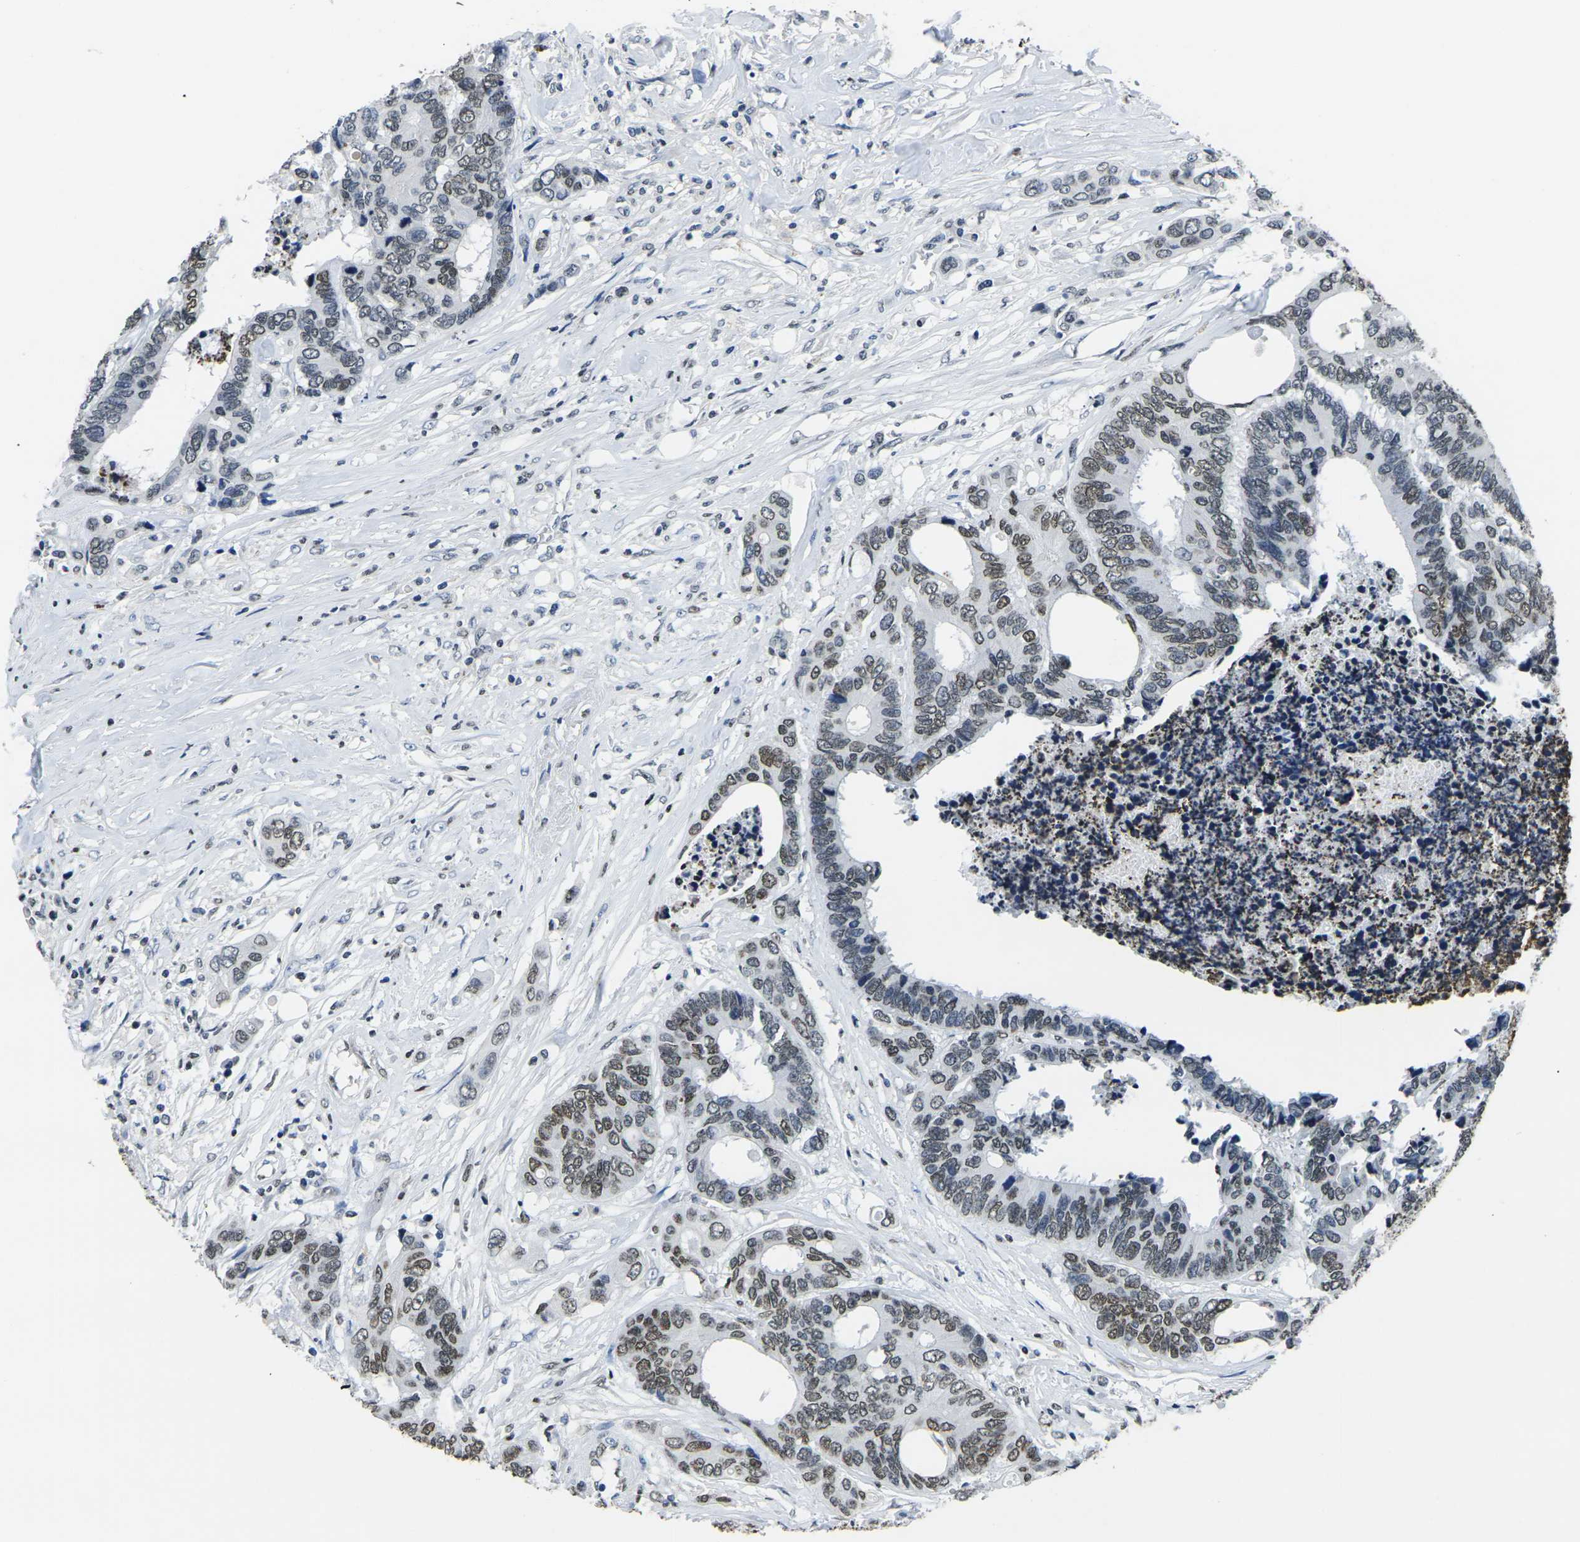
{"staining": {"intensity": "moderate", "quantity": "25%-75%", "location": "nuclear"}, "tissue": "colorectal cancer", "cell_type": "Tumor cells", "image_type": "cancer", "snomed": [{"axis": "morphology", "description": "Adenocarcinoma, NOS"}, {"axis": "topography", "description": "Rectum"}], "caption": "An image showing moderate nuclear expression in about 25%-75% of tumor cells in colorectal cancer, as visualized by brown immunohistochemical staining.", "gene": "DRAXIN", "patient": {"sex": "male", "age": 55}}